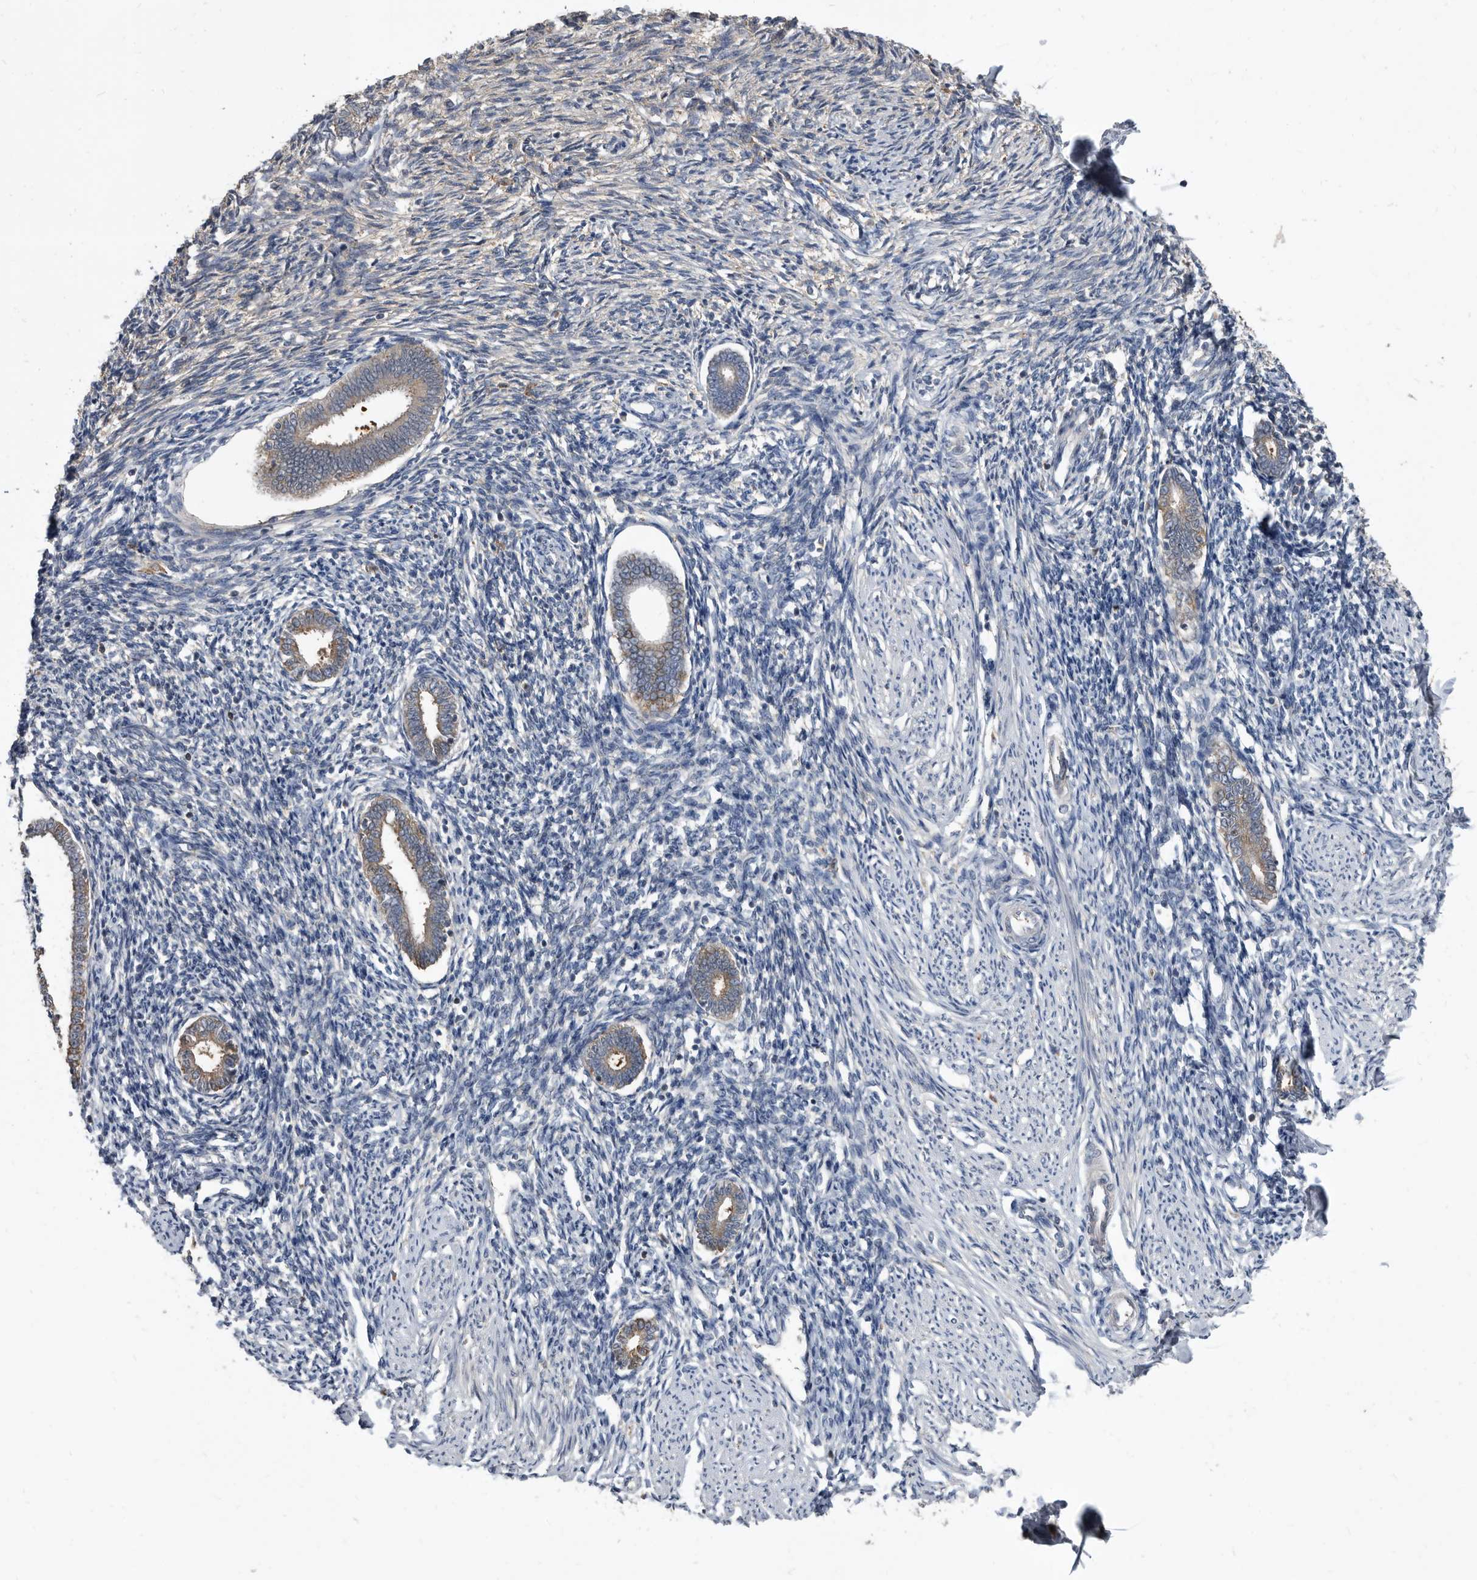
{"staining": {"intensity": "negative", "quantity": "none", "location": "none"}, "tissue": "endometrium", "cell_type": "Cells in endometrial stroma", "image_type": "normal", "snomed": [{"axis": "morphology", "description": "Normal tissue, NOS"}, {"axis": "topography", "description": "Endometrium"}], "caption": "High power microscopy image of an IHC photomicrograph of unremarkable endometrium, revealing no significant expression in cells in endometrial stroma.", "gene": "APEH", "patient": {"sex": "female", "age": 56}}